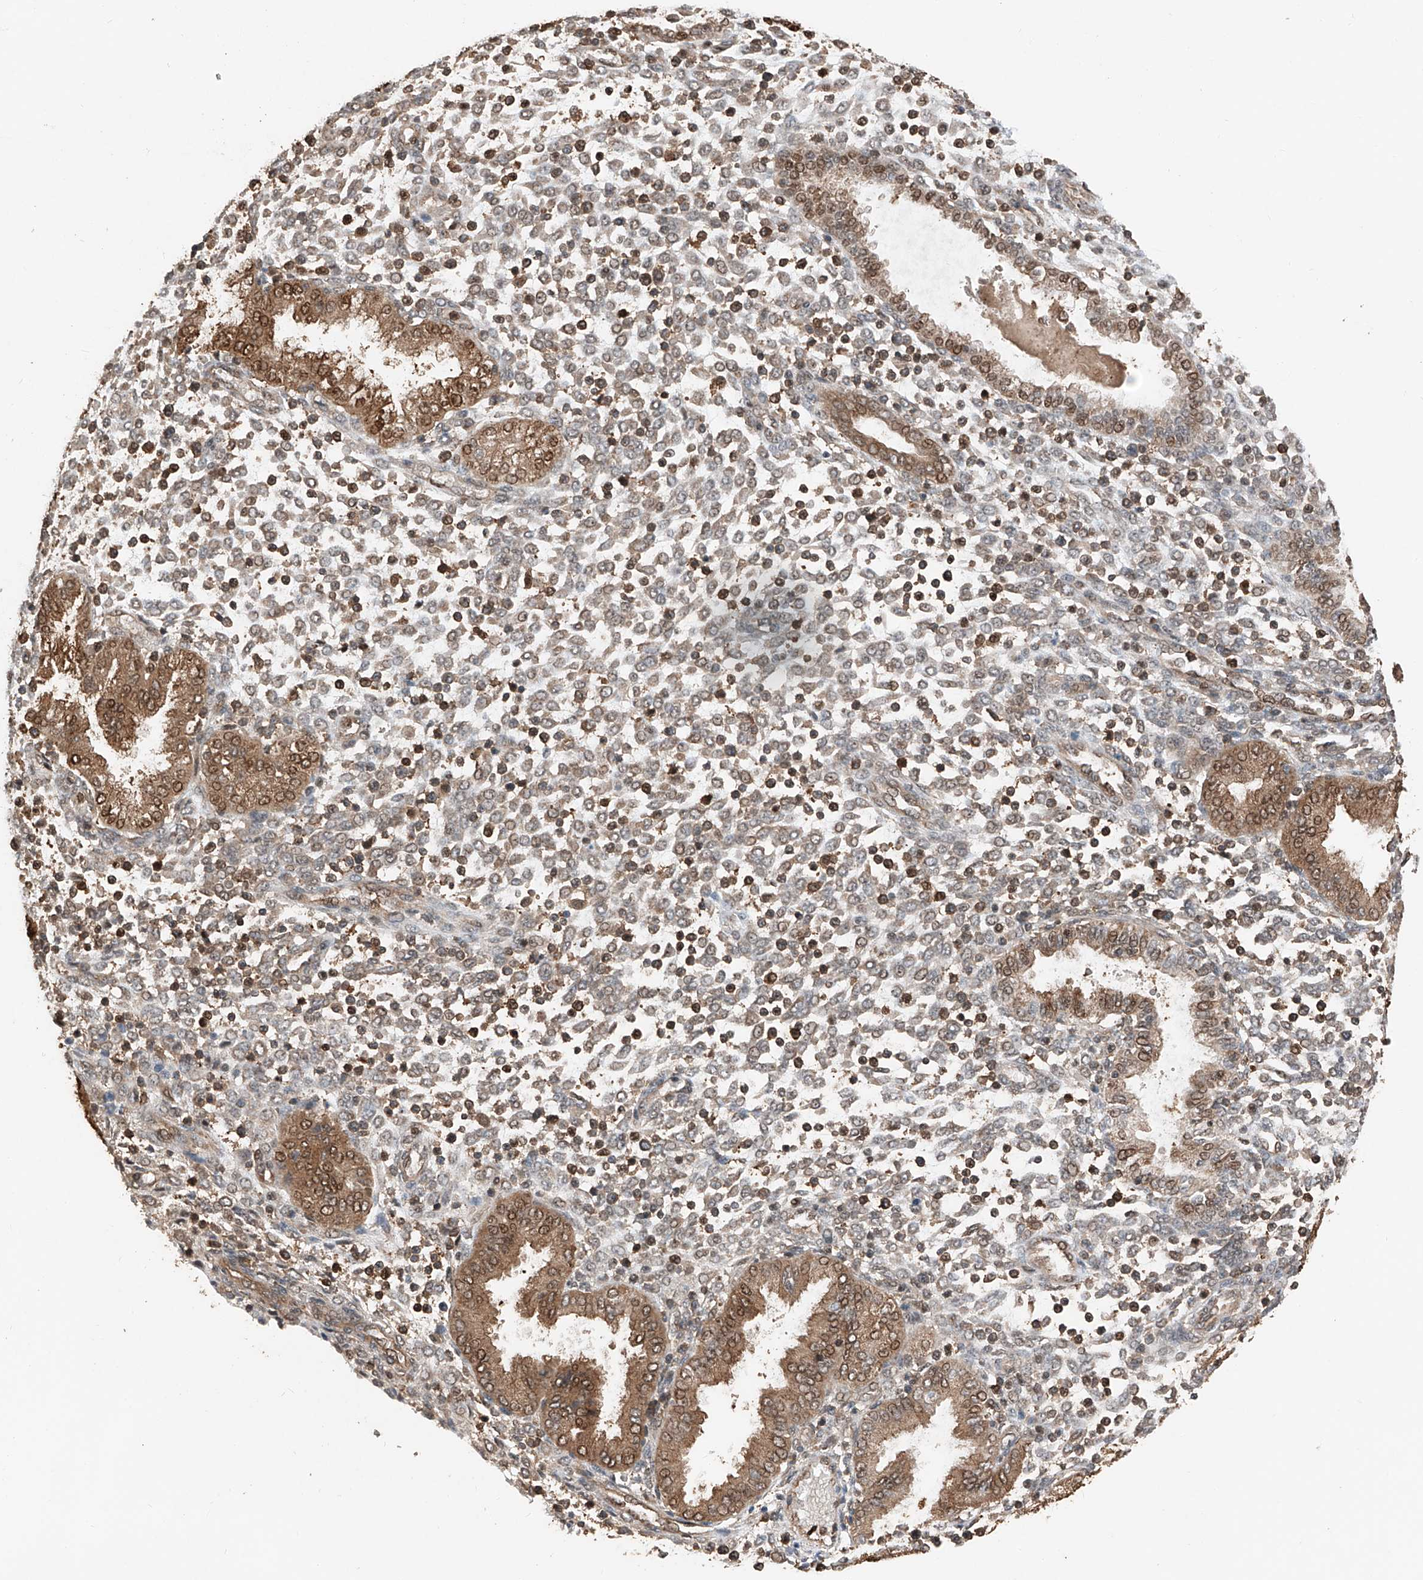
{"staining": {"intensity": "weak", "quantity": "25%-75%", "location": "cytoplasmic/membranous,nuclear"}, "tissue": "endometrium", "cell_type": "Cells in endometrial stroma", "image_type": "normal", "snomed": [{"axis": "morphology", "description": "Normal tissue, NOS"}, {"axis": "topography", "description": "Endometrium"}], "caption": "Brown immunohistochemical staining in normal human endometrium displays weak cytoplasmic/membranous,nuclear positivity in about 25%-75% of cells in endometrial stroma.", "gene": "RMND1", "patient": {"sex": "female", "age": 53}}